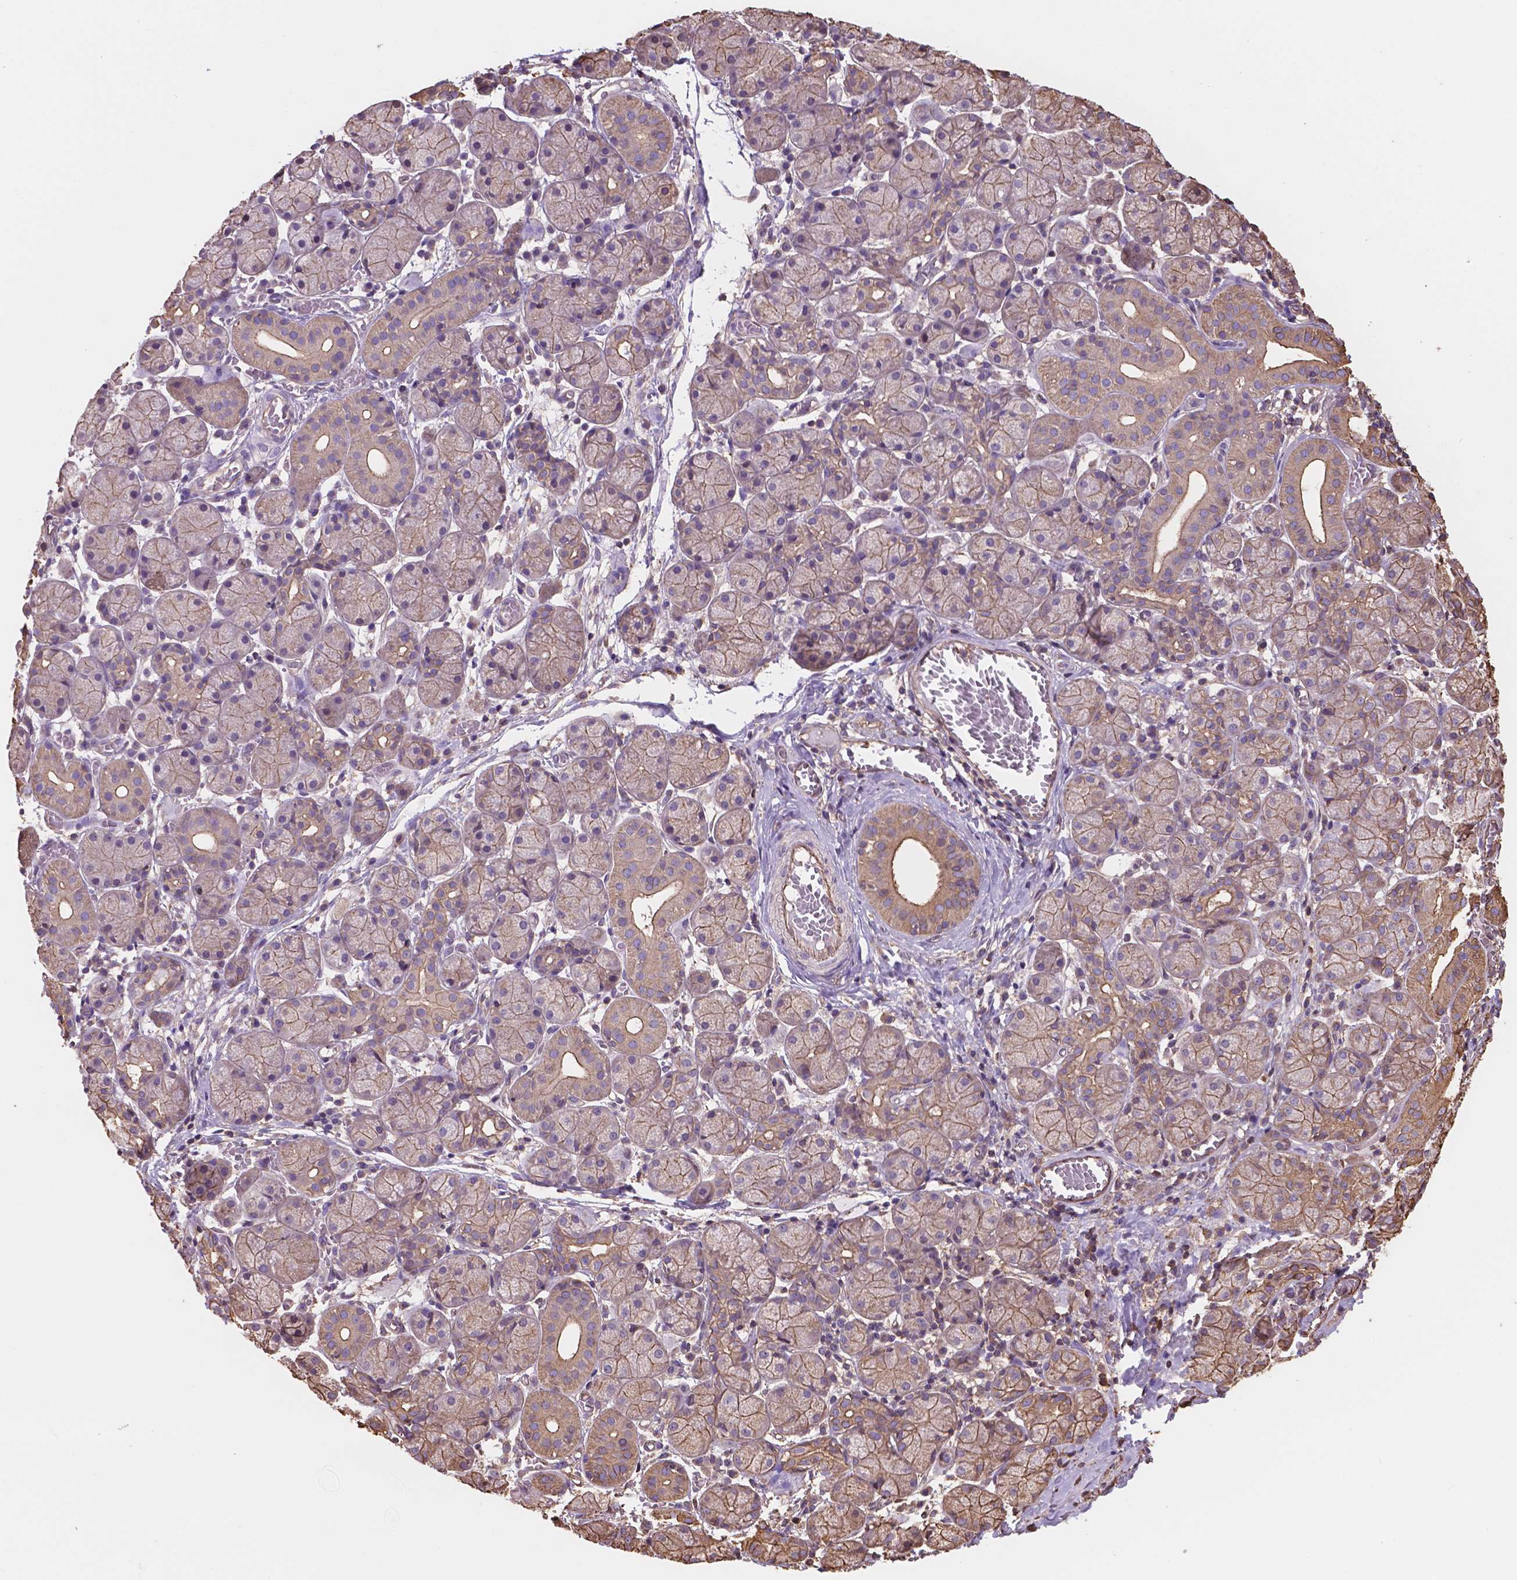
{"staining": {"intensity": "moderate", "quantity": ">75%", "location": "cytoplasmic/membranous"}, "tissue": "salivary gland", "cell_type": "Glandular cells", "image_type": "normal", "snomed": [{"axis": "morphology", "description": "Normal tissue, NOS"}, {"axis": "topography", "description": "Salivary gland"}, {"axis": "topography", "description": "Peripheral nerve tissue"}], "caption": "Protein staining exhibits moderate cytoplasmic/membranous expression in about >75% of glandular cells in normal salivary gland. (Stains: DAB in brown, nuclei in blue, Microscopy: brightfield microscopy at high magnification).", "gene": "NIPA2", "patient": {"sex": "female", "age": 24}}